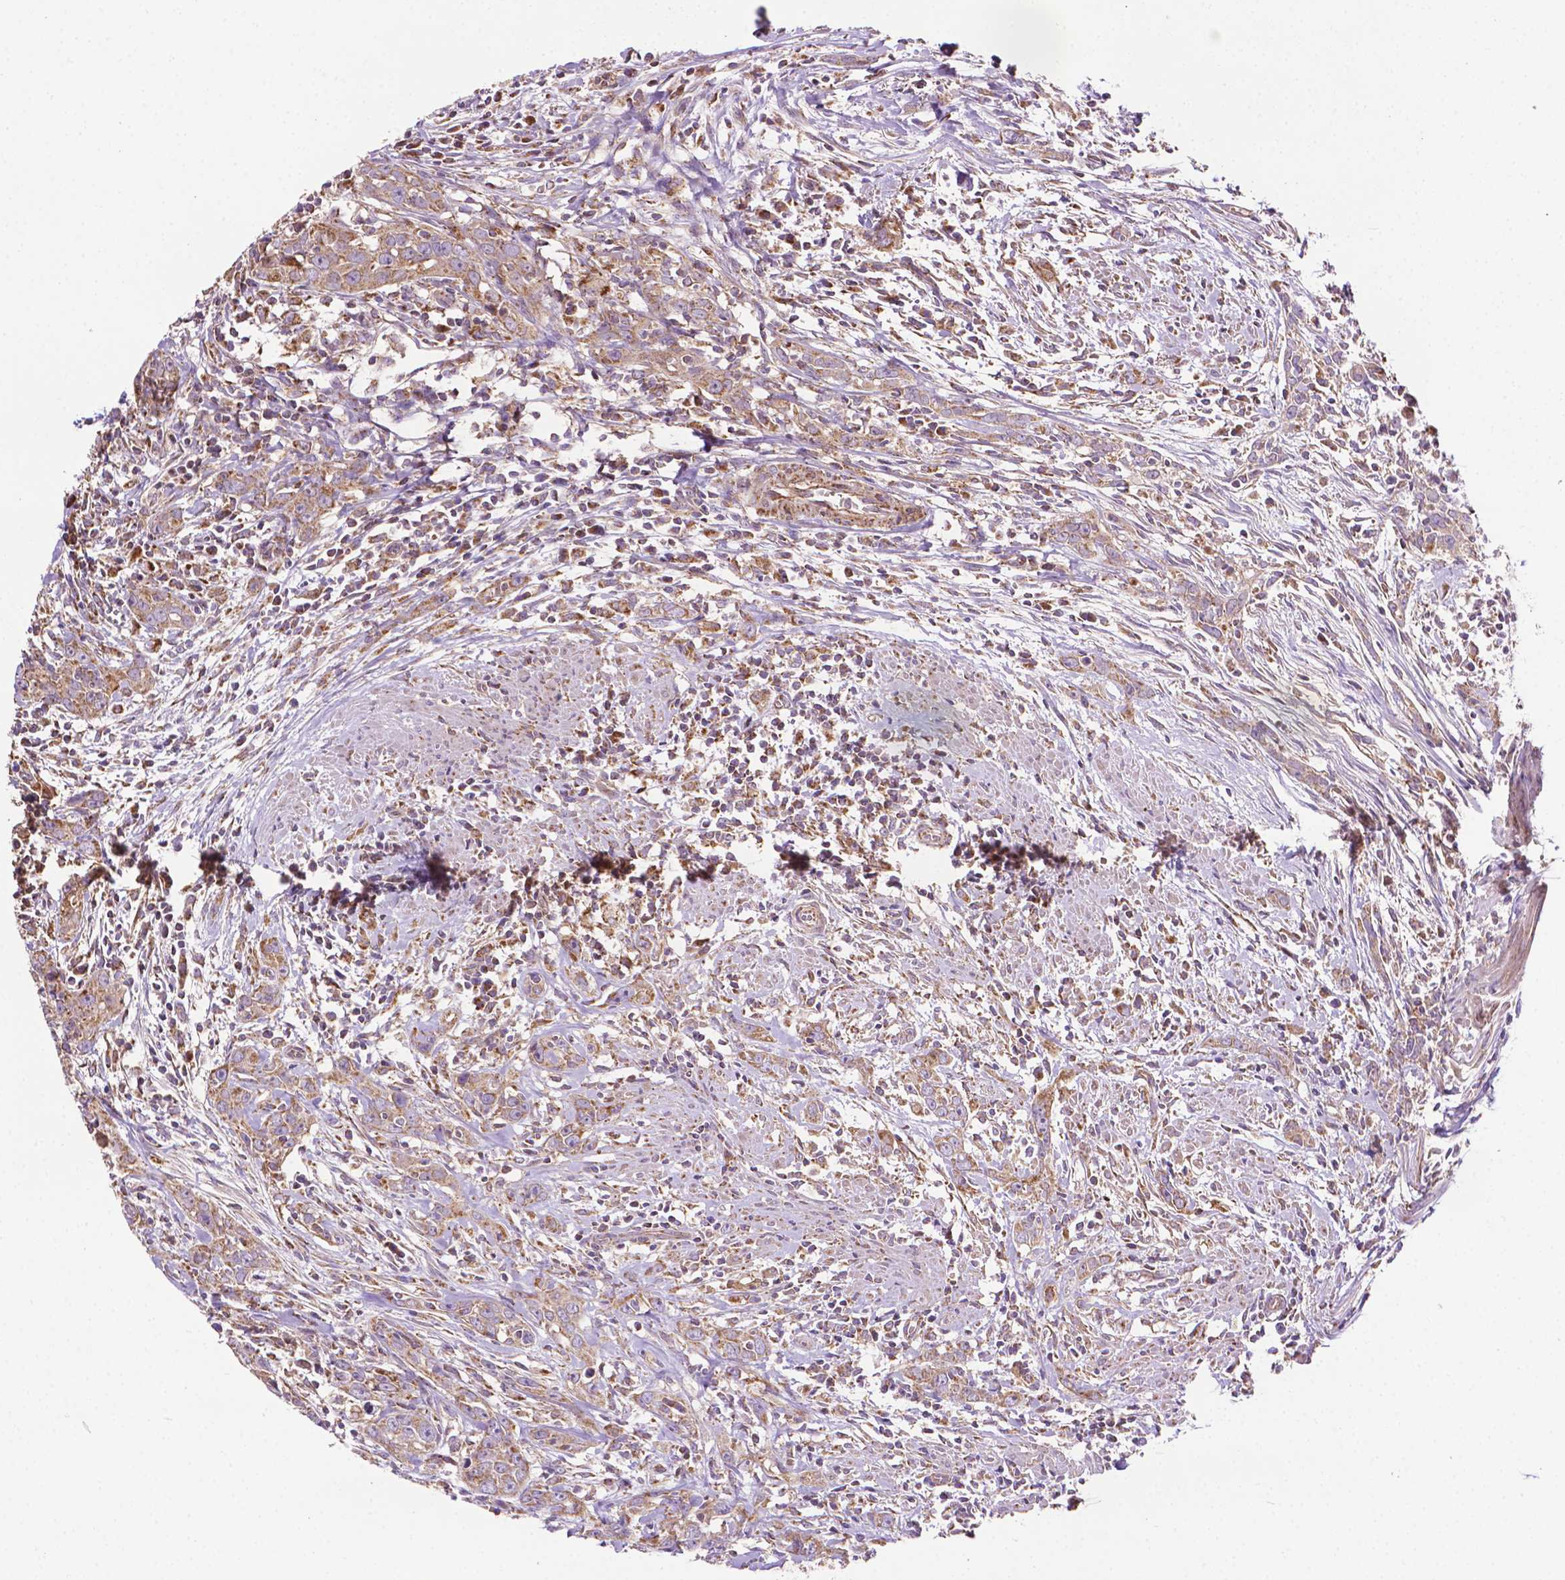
{"staining": {"intensity": "weak", "quantity": ">75%", "location": "cytoplasmic/membranous"}, "tissue": "urothelial cancer", "cell_type": "Tumor cells", "image_type": "cancer", "snomed": [{"axis": "morphology", "description": "Urothelial carcinoma, High grade"}, {"axis": "topography", "description": "Urinary bladder"}], "caption": "Protein staining displays weak cytoplasmic/membranous positivity in approximately >75% of tumor cells in high-grade urothelial carcinoma.", "gene": "ILVBL", "patient": {"sex": "male", "age": 83}}